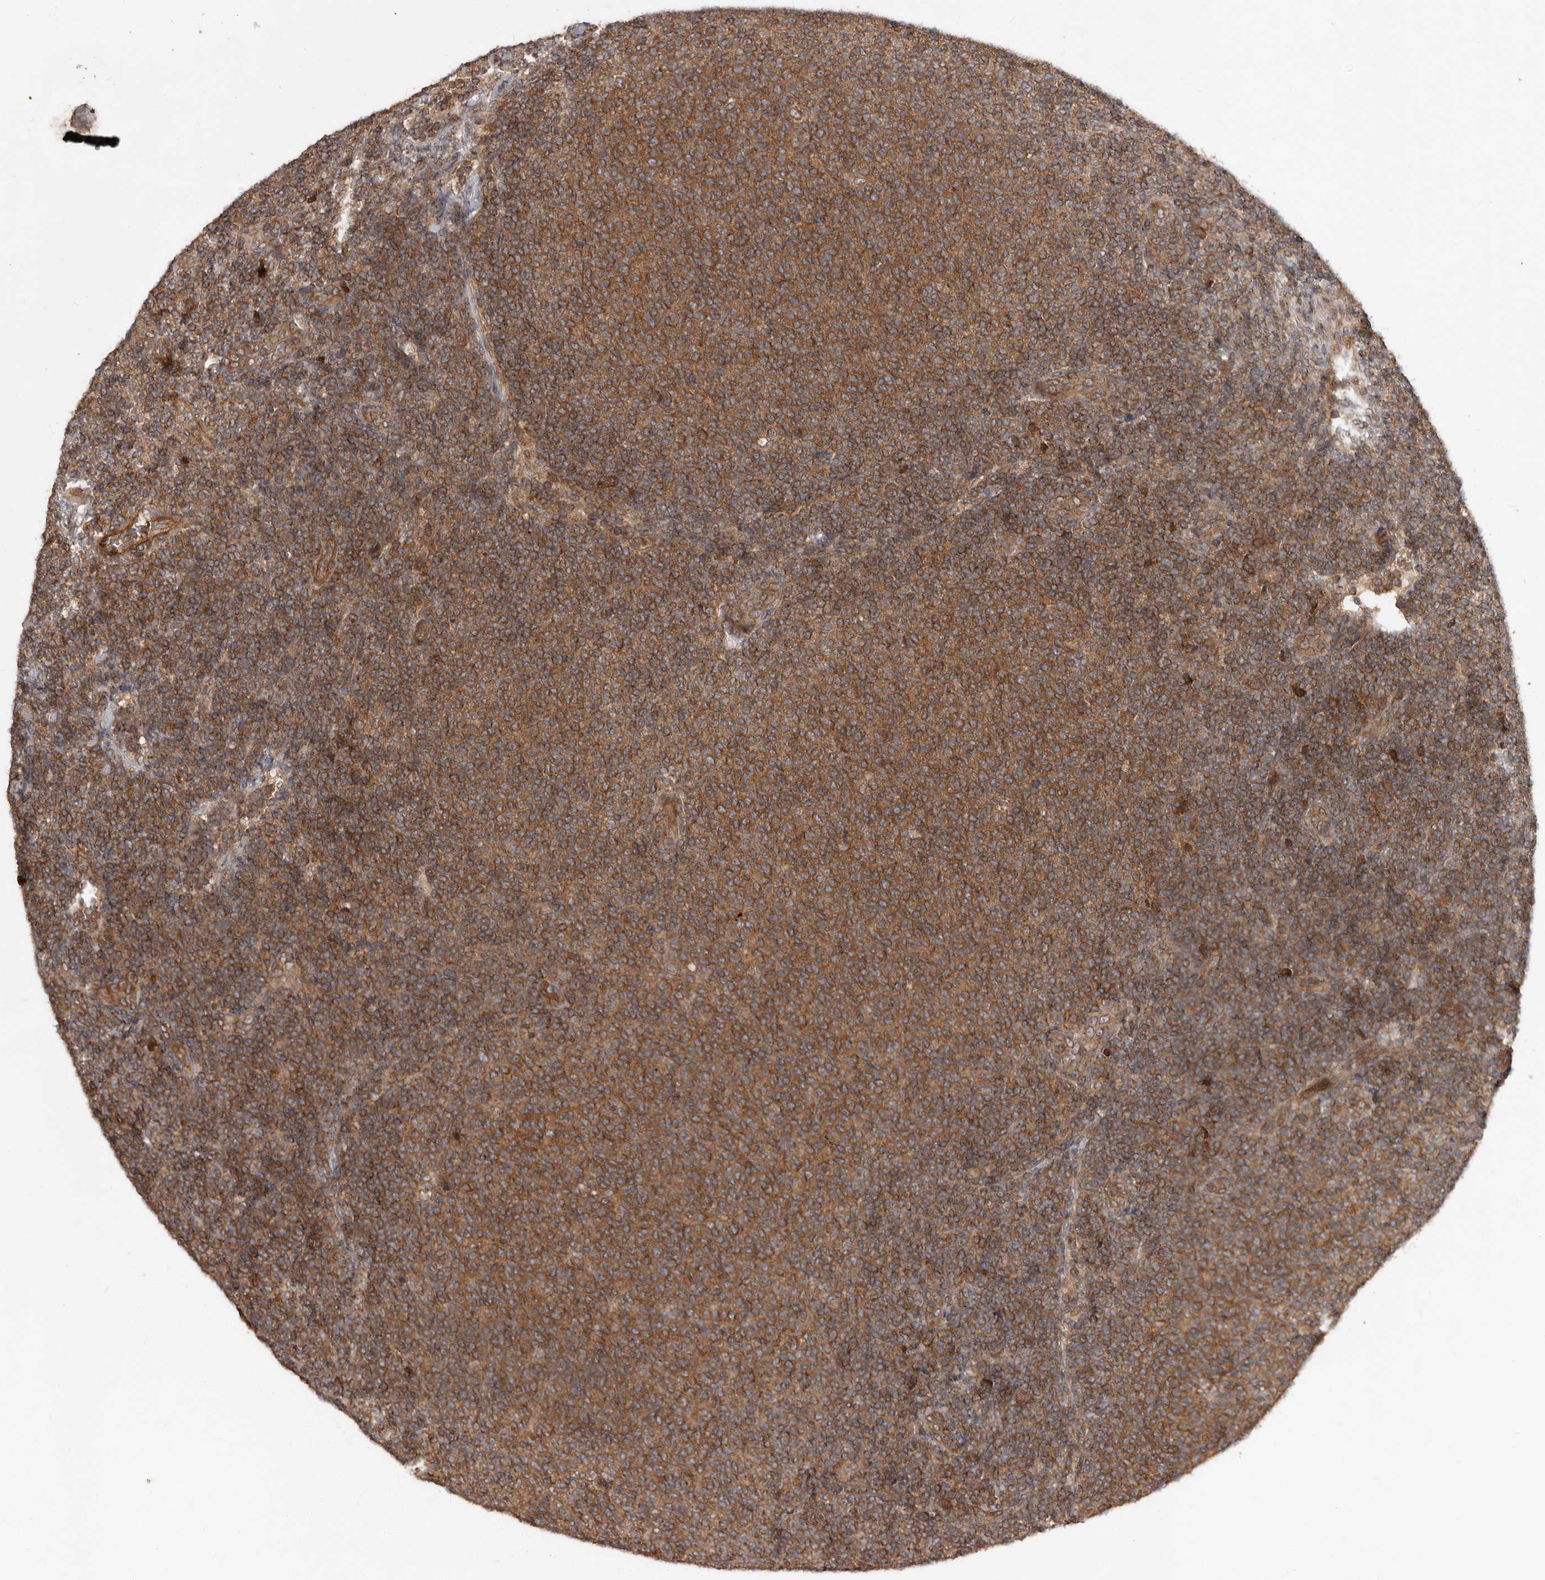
{"staining": {"intensity": "moderate", "quantity": ">75%", "location": "cytoplasmic/membranous"}, "tissue": "lymphoma", "cell_type": "Tumor cells", "image_type": "cancer", "snomed": [{"axis": "morphology", "description": "Malignant lymphoma, non-Hodgkin's type, Low grade"}, {"axis": "topography", "description": "Lymph node"}], "caption": "A high-resolution image shows immunohistochemistry (IHC) staining of low-grade malignant lymphoma, non-Hodgkin's type, which exhibits moderate cytoplasmic/membranous expression in about >75% of tumor cells. The protein of interest is shown in brown color, while the nuclei are stained blue.", "gene": "STK36", "patient": {"sex": "male", "age": 66}}